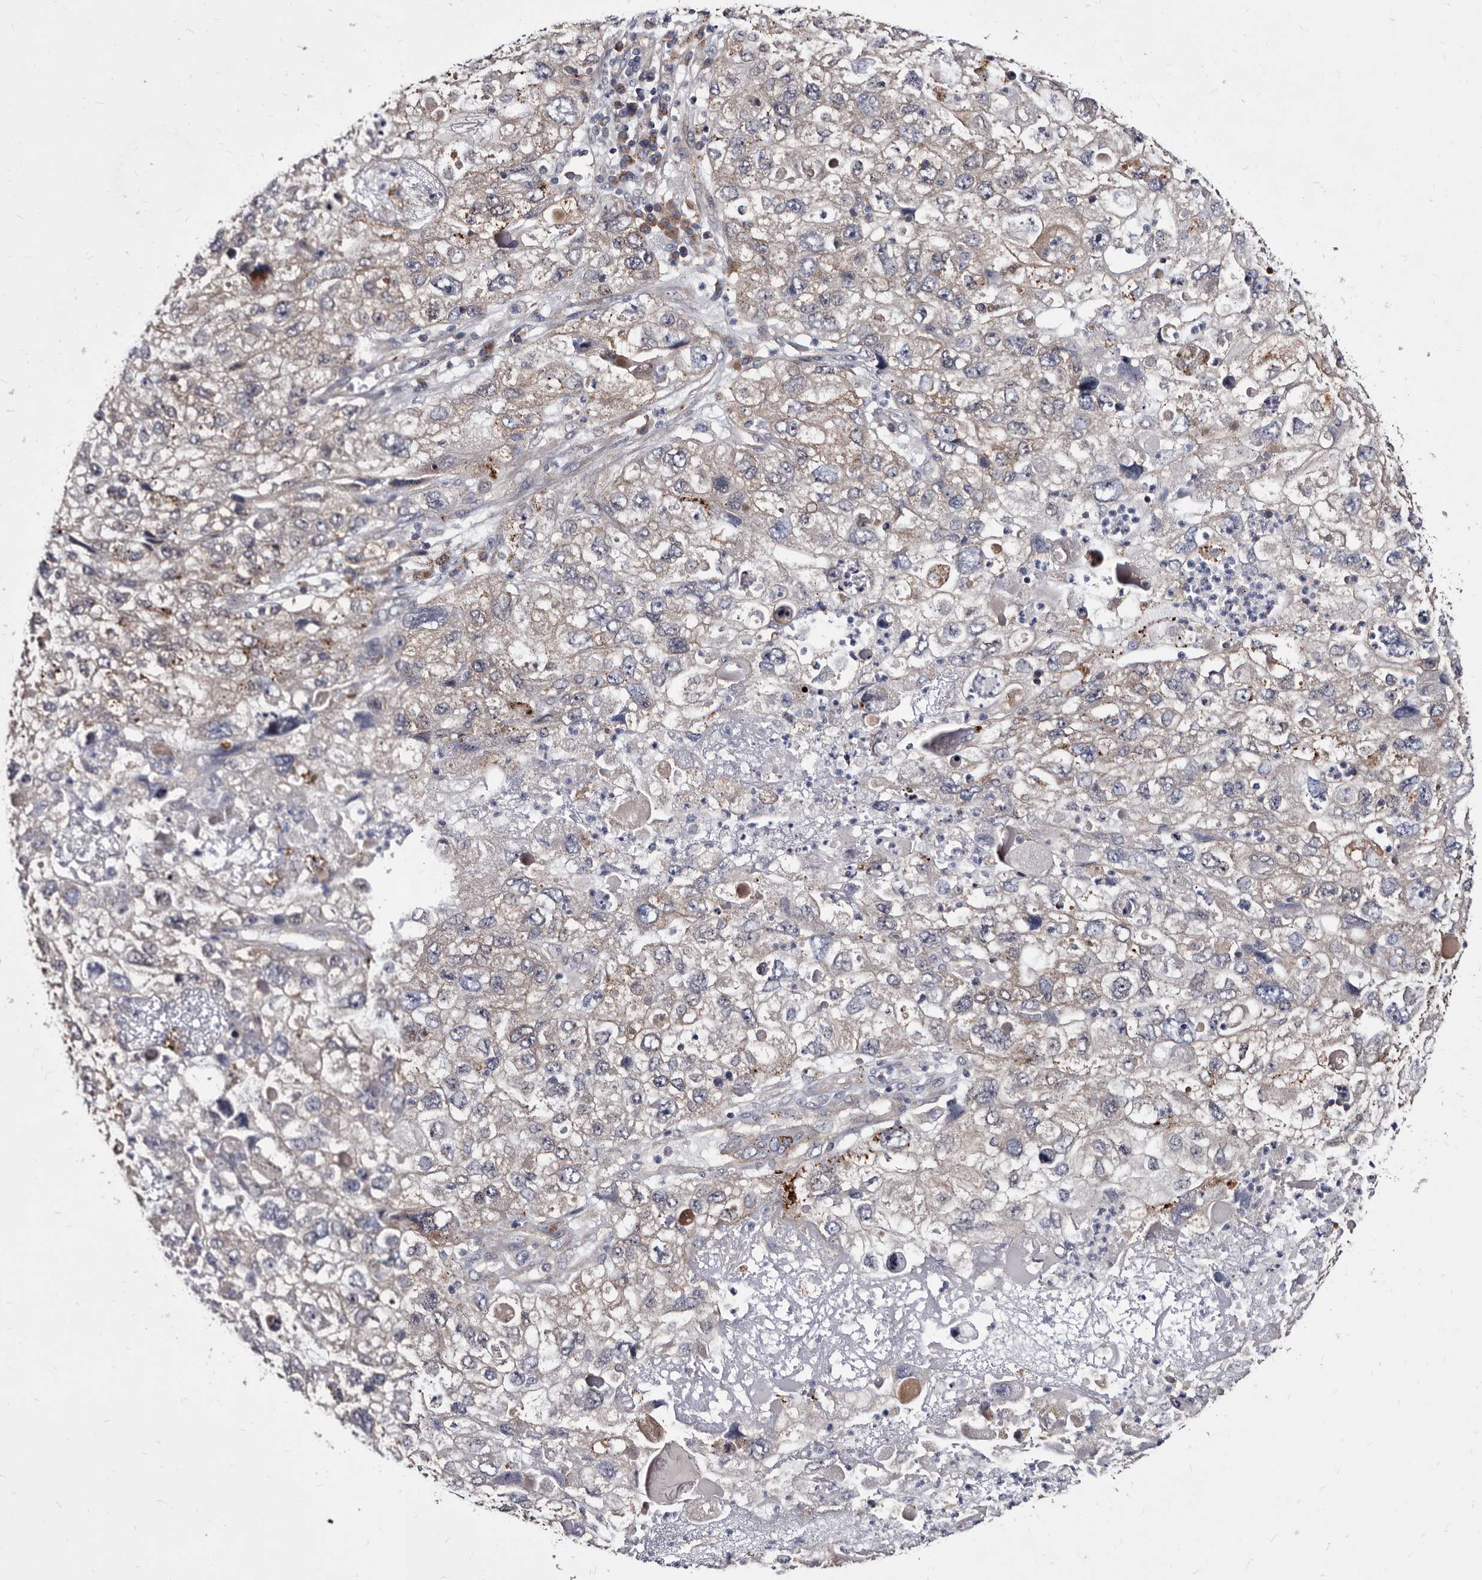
{"staining": {"intensity": "weak", "quantity": "<25%", "location": "cytoplasmic/membranous"}, "tissue": "endometrial cancer", "cell_type": "Tumor cells", "image_type": "cancer", "snomed": [{"axis": "morphology", "description": "Adenocarcinoma, NOS"}, {"axis": "topography", "description": "Endometrium"}], "caption": "Endometrial cancer was stained to show a protein in brown. There is no significant staining in tumor cells.", "gene": "ABCF2", "patient": {"sex": "female", "age": 49}}